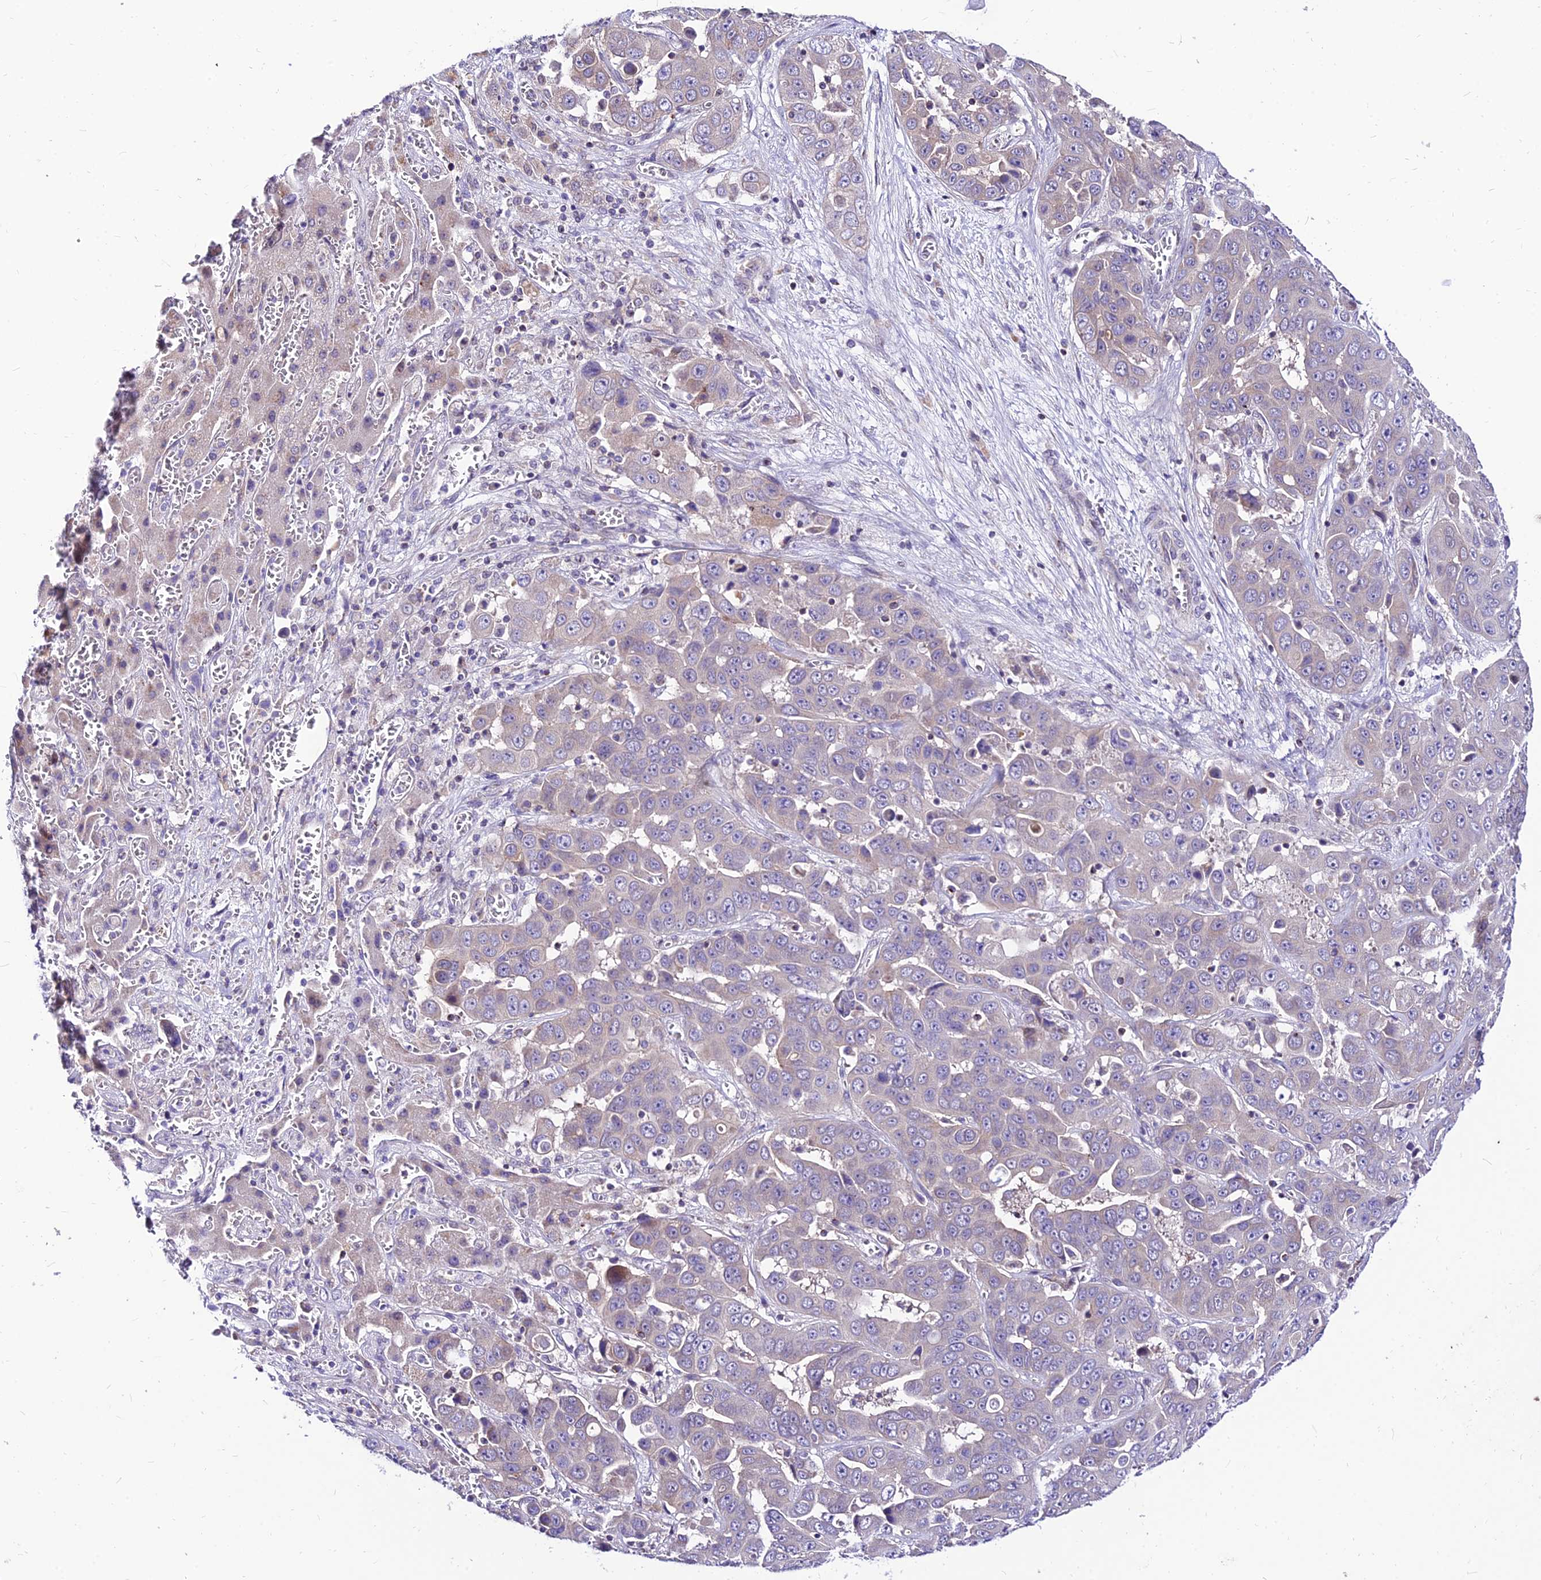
{"staining": {"intensity": "weak", "quantity": "<25%", "location": "cytoplasmic/membranous"}, "tissue": "liver cancer", "cell_type": "Tumor cells", "image_type": "cancer", "snomed": [{"axis": "morphology", "description": "Cholangiocarcinoma"}, {"axis": "topography", "description": "Liver"}], "caption": "Tumor cells are negative for brown protein staining in liver cancer (cholangiocarcinoma).", "gene": "C6orf132", "patient": {"sex": "female", "age": 52}}